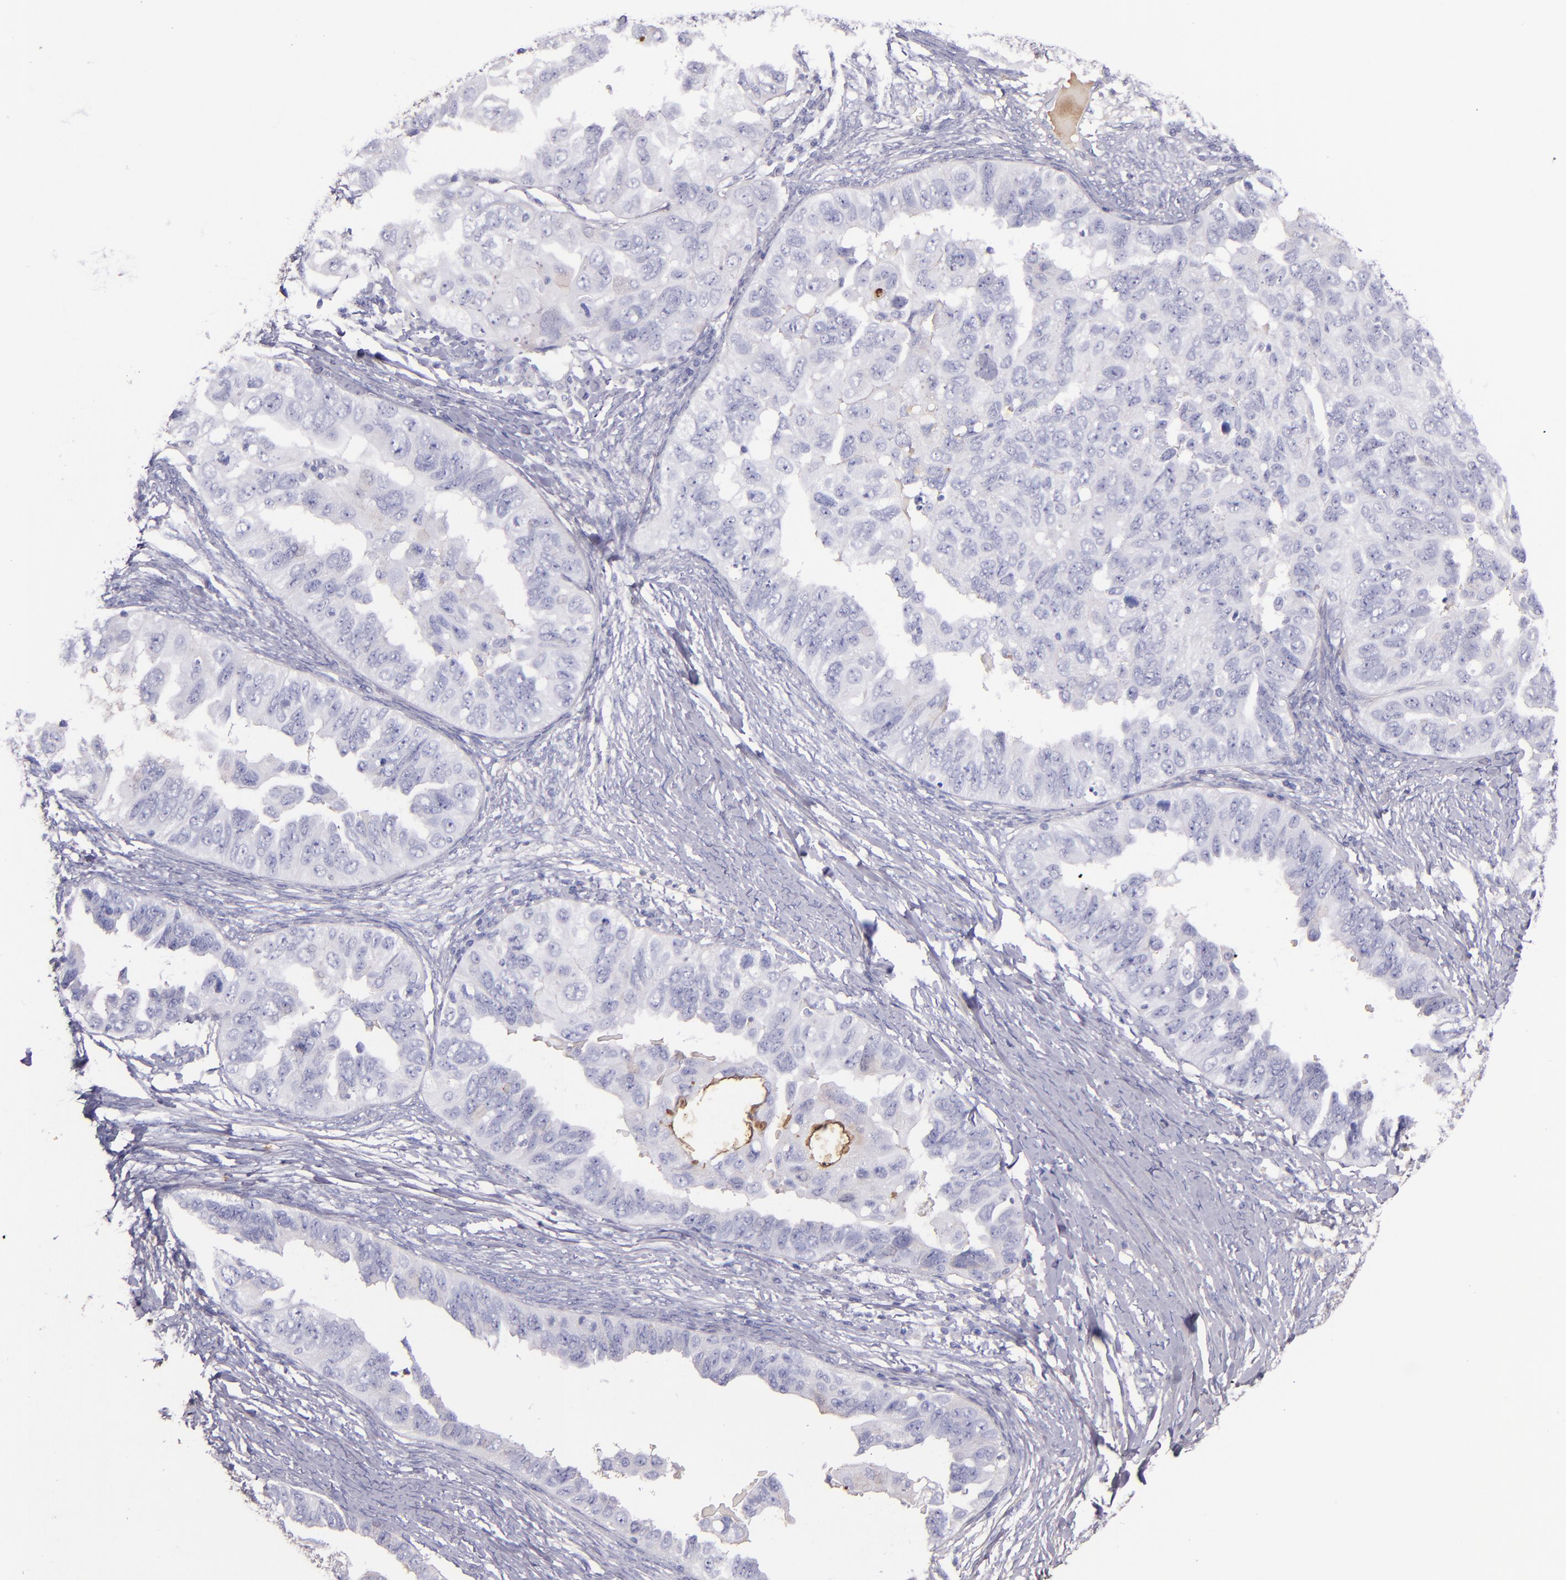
{"staining": {"intensity": "negative", "quantity": "none", "location": "none"}, "tissue": "ovarian cancer", "cell_type": "Tumor cells", "image_type": "cancer", "snomed": [{"axis": "morphology", "description": "Cystadenocarcinoma, serous, NOS"}, {"axis": "topography", "description": "Ovary"}], "caption": "A histopathology image of ovarian serous cystadenocarcinoma stained for a protein shows no brown staining in tumor cells.", "gene": "KNG1", "patient": {"sex": "female", "age": 82}}